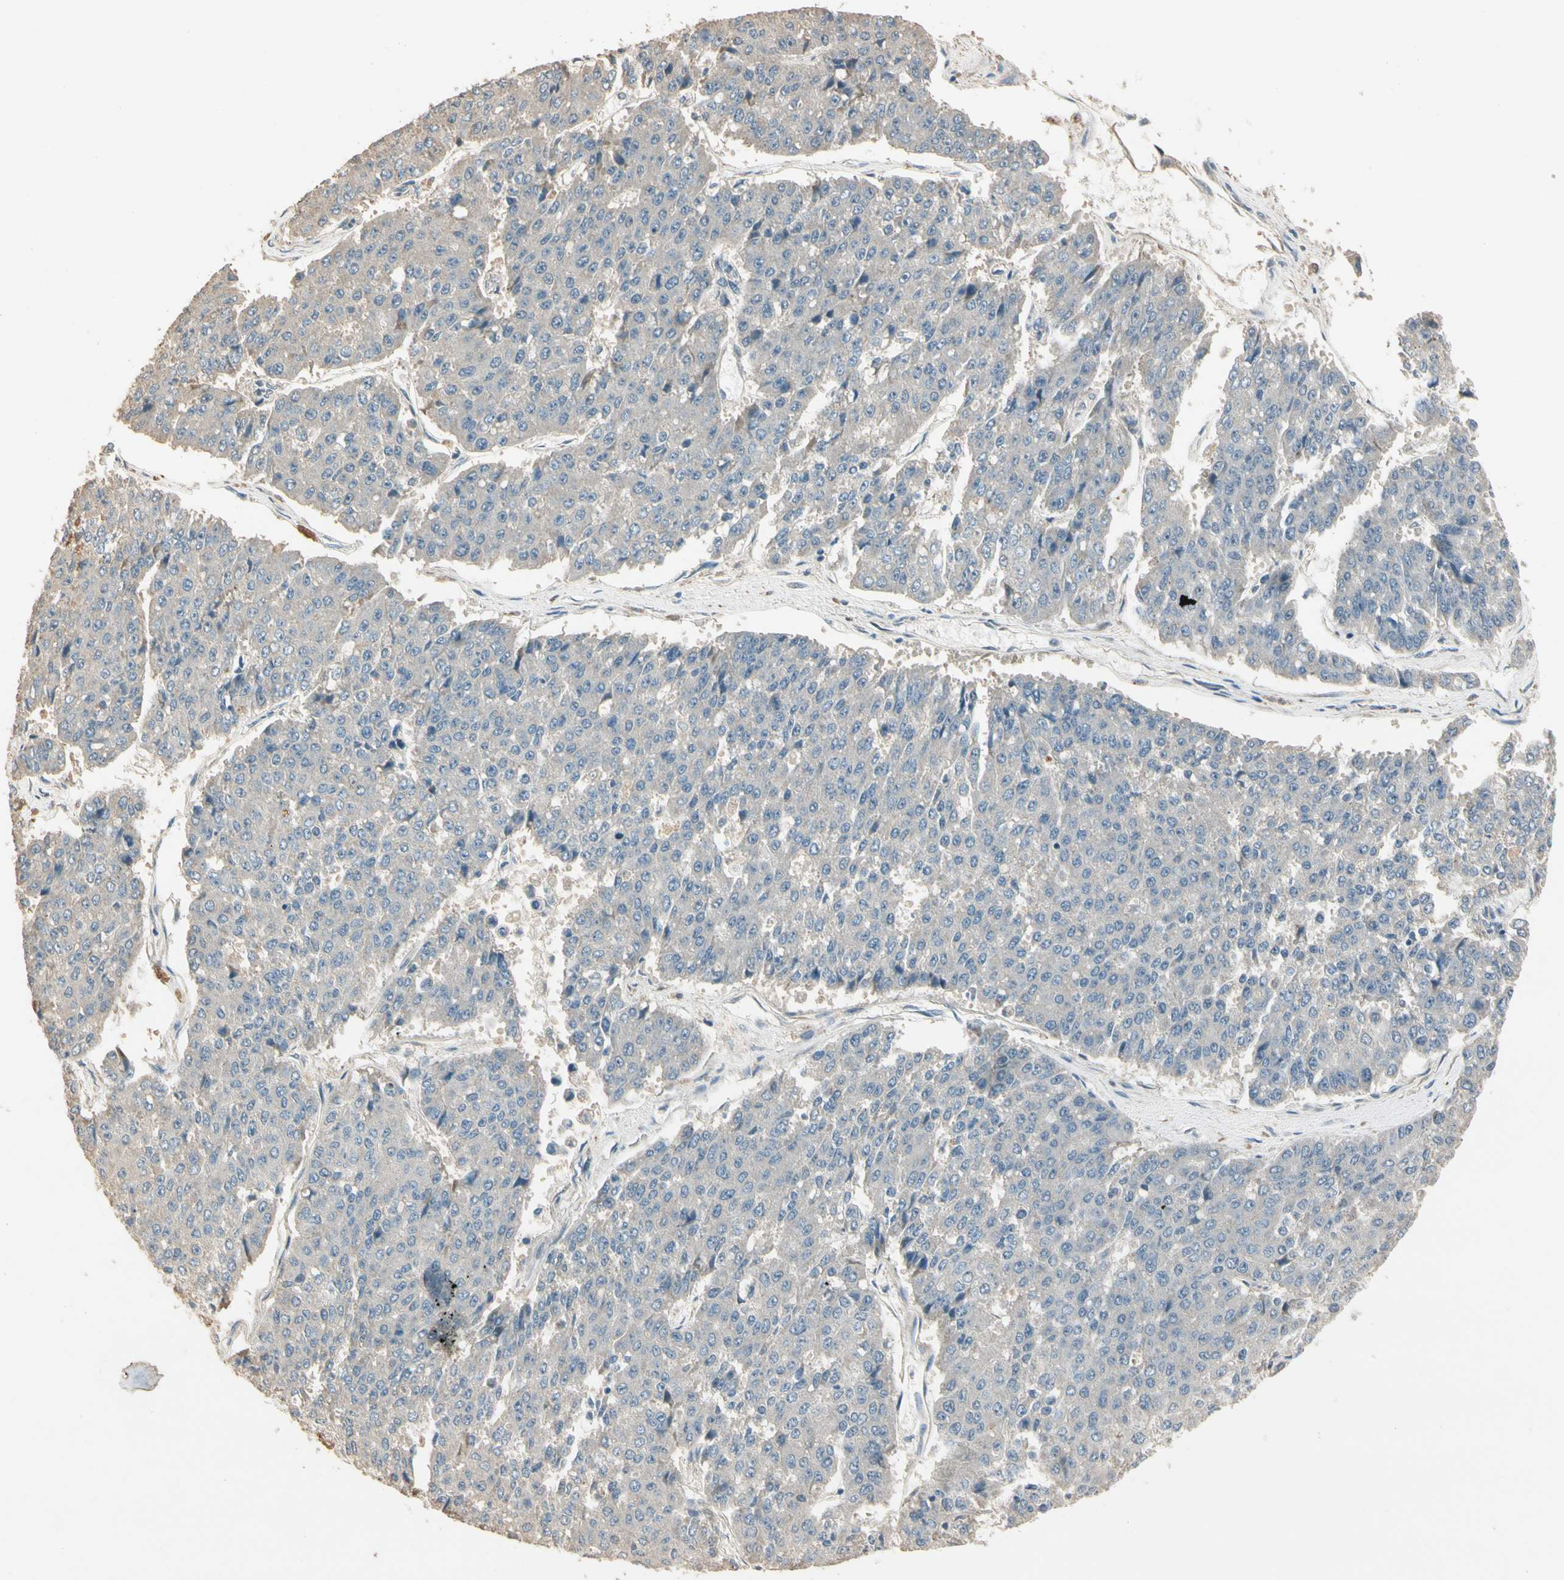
{"staining": {"intensity": "negative", "quantity": "none", "location": "none"}, "tissue": "pancreatic cancer", "cell_type": "Tumor cells", "image_type": "cancer", "snomed": [{"axis": "morphology", "description": "Adenocarcinoma, NOS"}, {"axis": "topography", "description": "Pancreas"}], "caption": "Pancreatic cancer (adenocarcinoma) was stained to show a protein in brown. There is no significant positivity in tumor cells. The staining is performed using DAB brown chromogen with nuclei counter-stained in using hematoxylin.", "gene": "CDH6", "patient": {"sex": "male", "age": 50}}